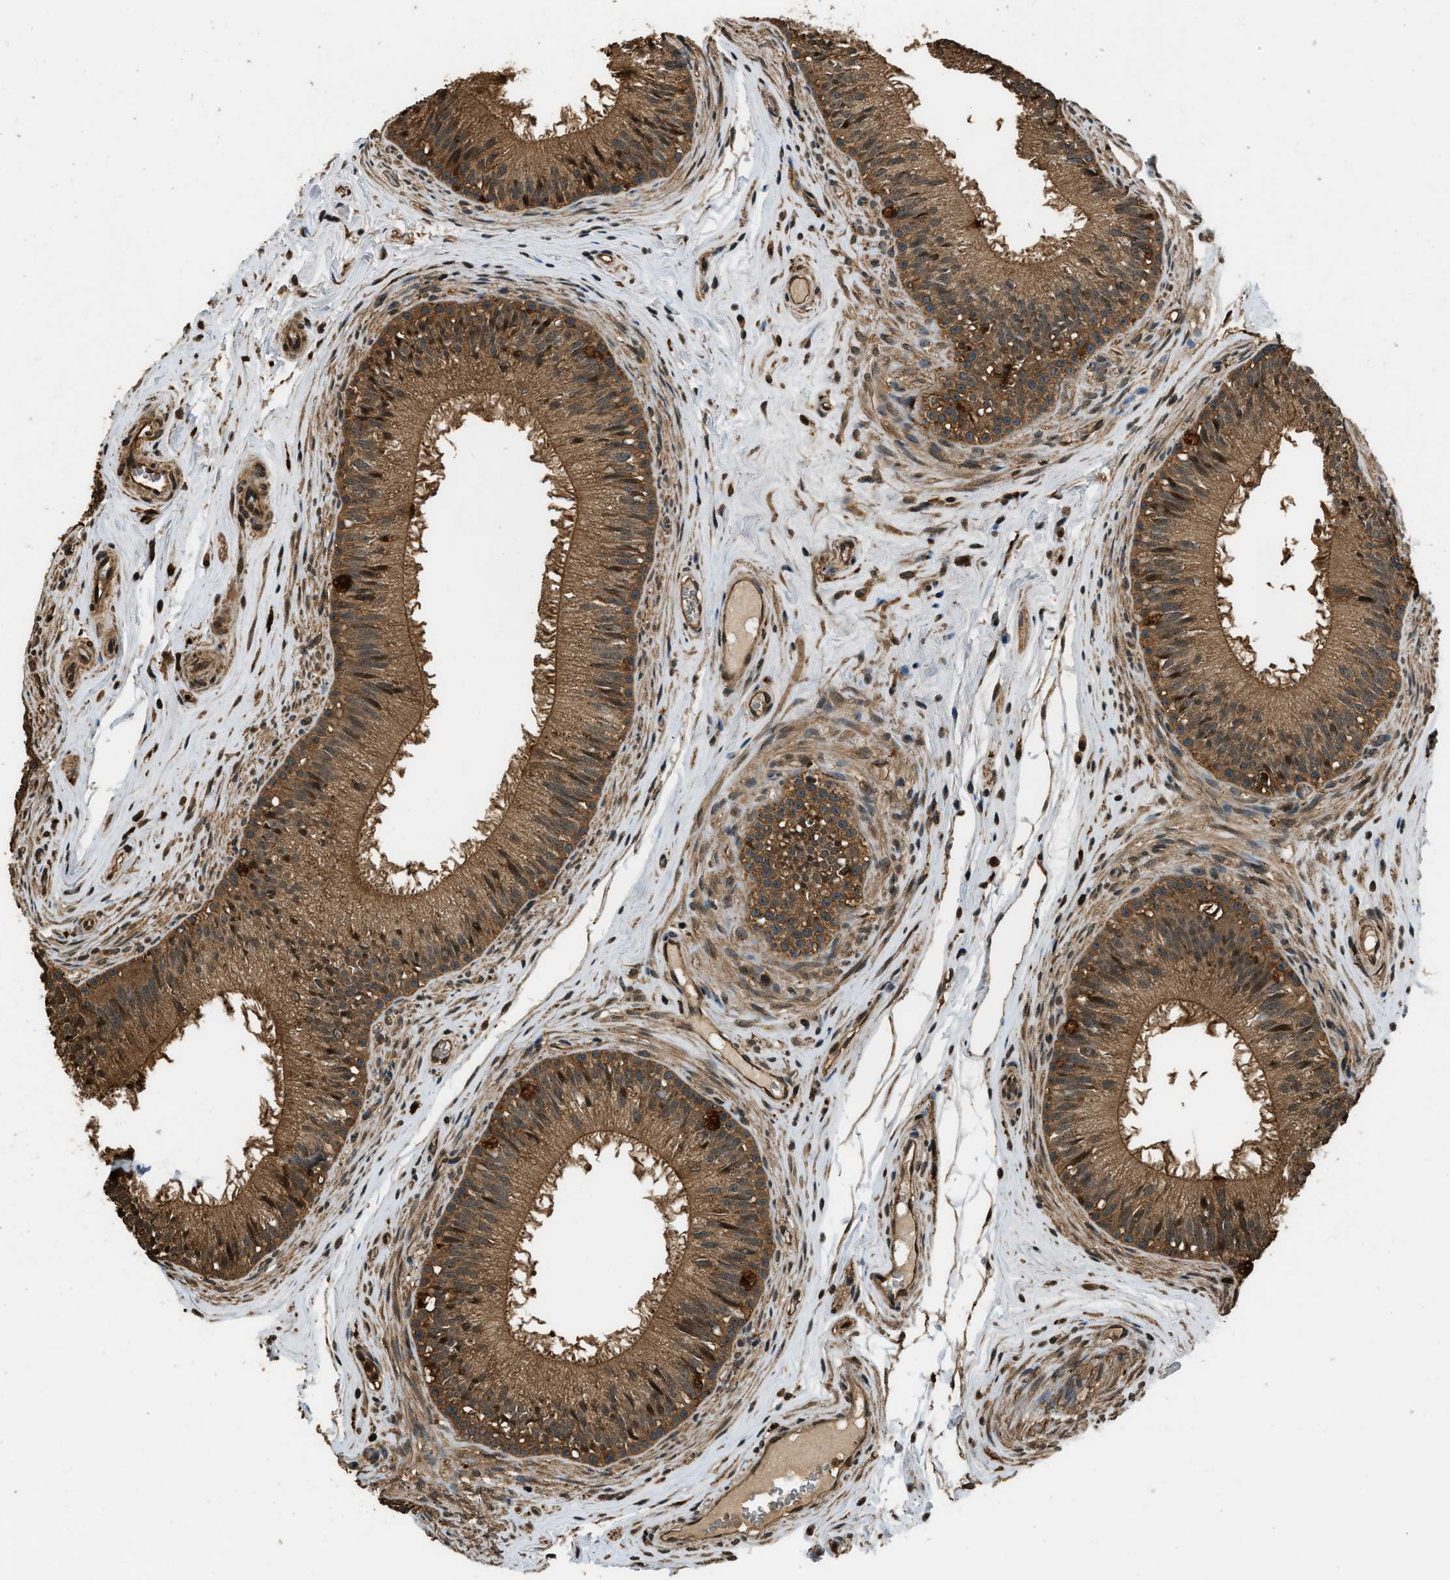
{"staining": {"intensity": "moderate", "quantity": ">75%", "location": "cytoplasmic/membranous"}, "tissue": "epididymis", "cell_type": "Glandular cells", "image_type": "normal", "snomed": [{"axis": "morphology", "description": "Normal tissue, NOS"}, {"axis": "topography", "description": "Testis"}, {"axis": "topography", "description": "Epididymis"}], "caption": "High-power microscopy captured an immunohistochemistry photomicrograph of benign epididymis, revealing moderate cytoplasmic/membranous staining in approximately >75% of glandular cells. The protein is shown in brown color, while the nuclei are stained blue.", "gene": "RAP2A", "patient": {"sex": "male", "age": 36}}